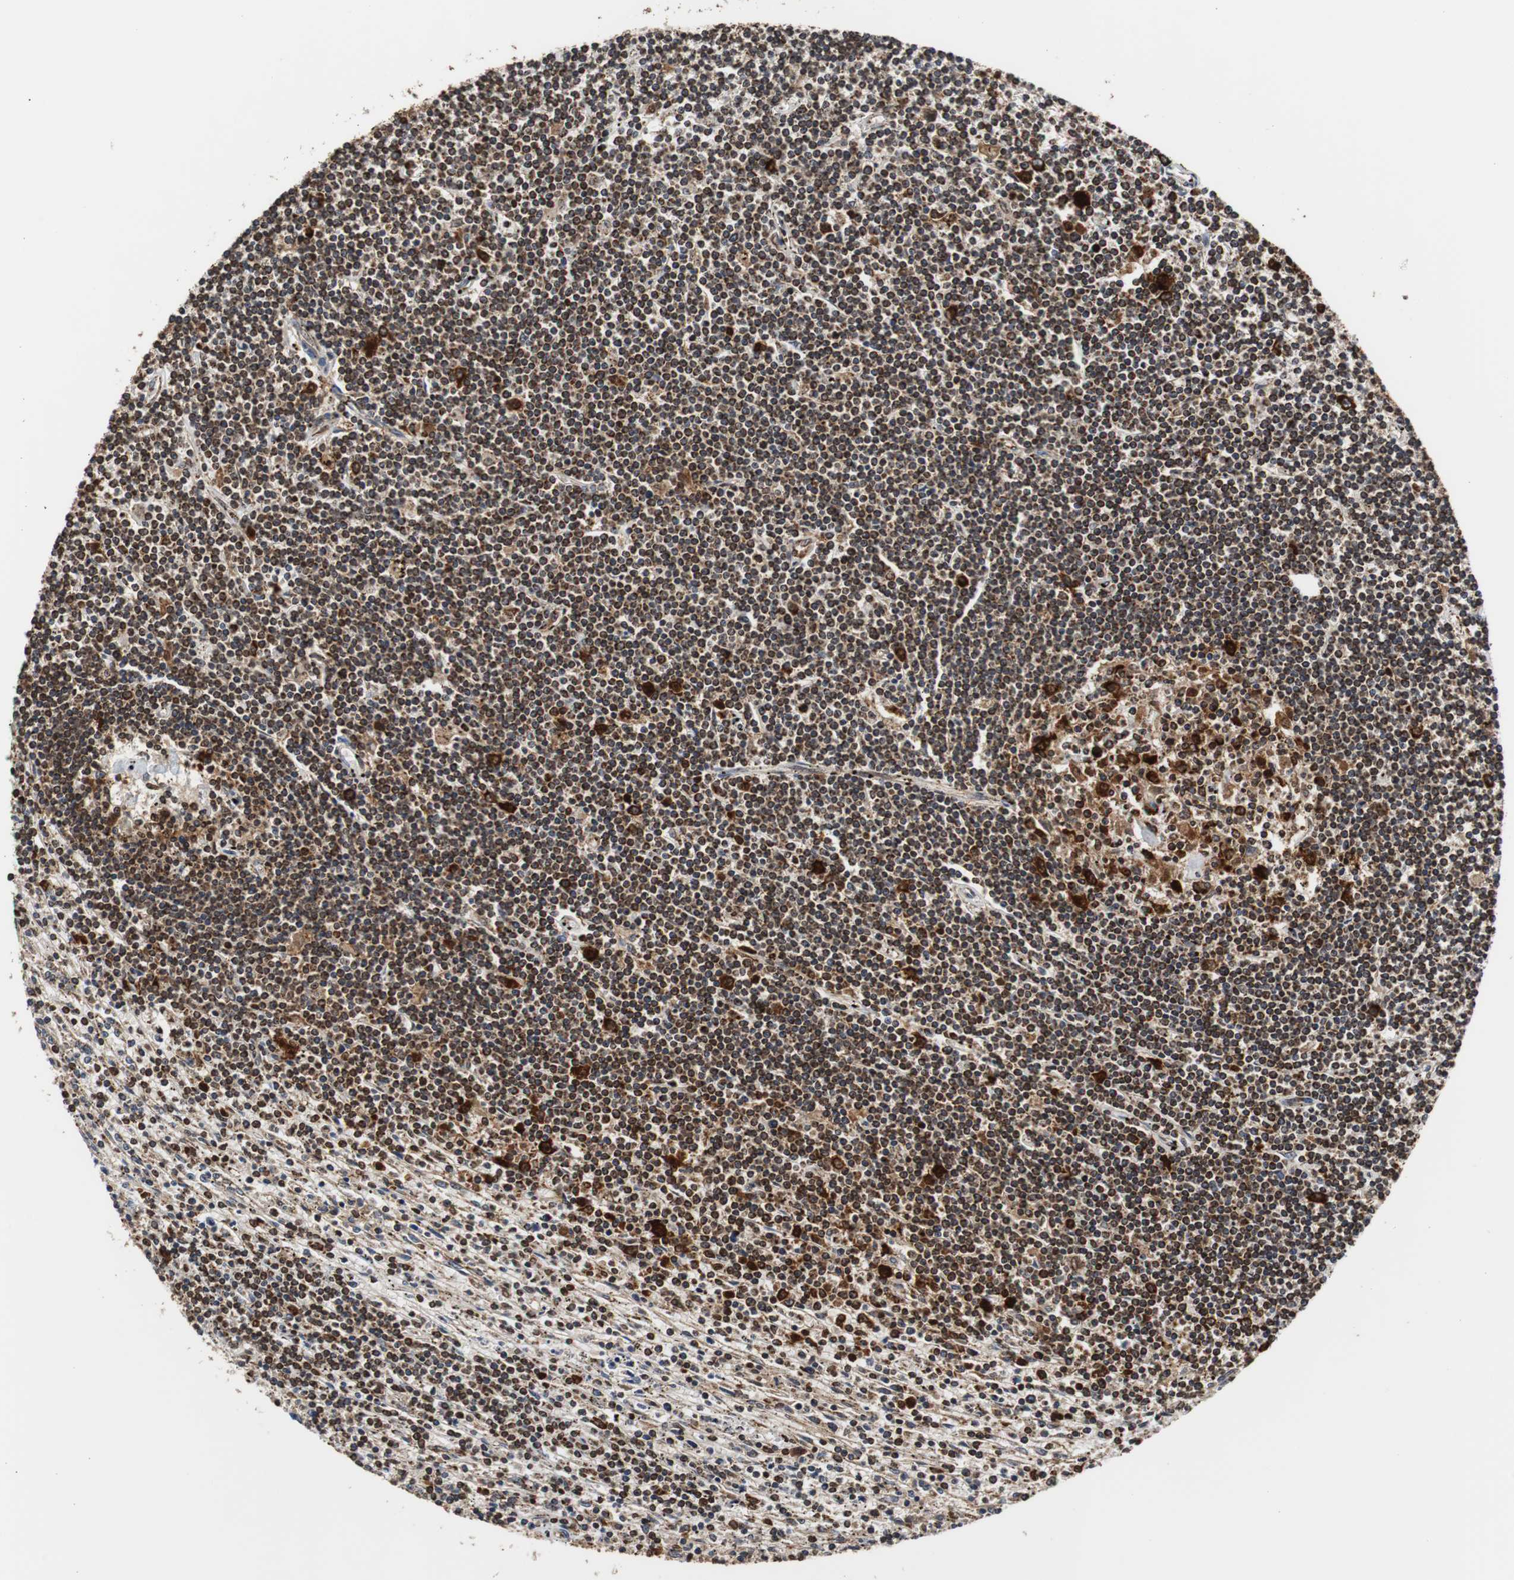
{"staining": {"intensity": "strong", "quantity": ">75%", "location": "cytoplasmic/membranous"}, "tissue": "lymphoma", "cell_type": "Tumor cells", "image_type": "cancer", "snomed": [{"axis": "morphology", "description": "Malignant lymphoma, non-Hodgkin's type, Low grade"}, {"axis": "topography", "description": "Spleen"}], "caption": "Lymphoma stained for a protein (brown) reveals strong cytoplasmic/membranous positive staining in about >75% of tumor cells.", "gene": "HSPA9", "patient": {"sex": "male", "age": 76}}